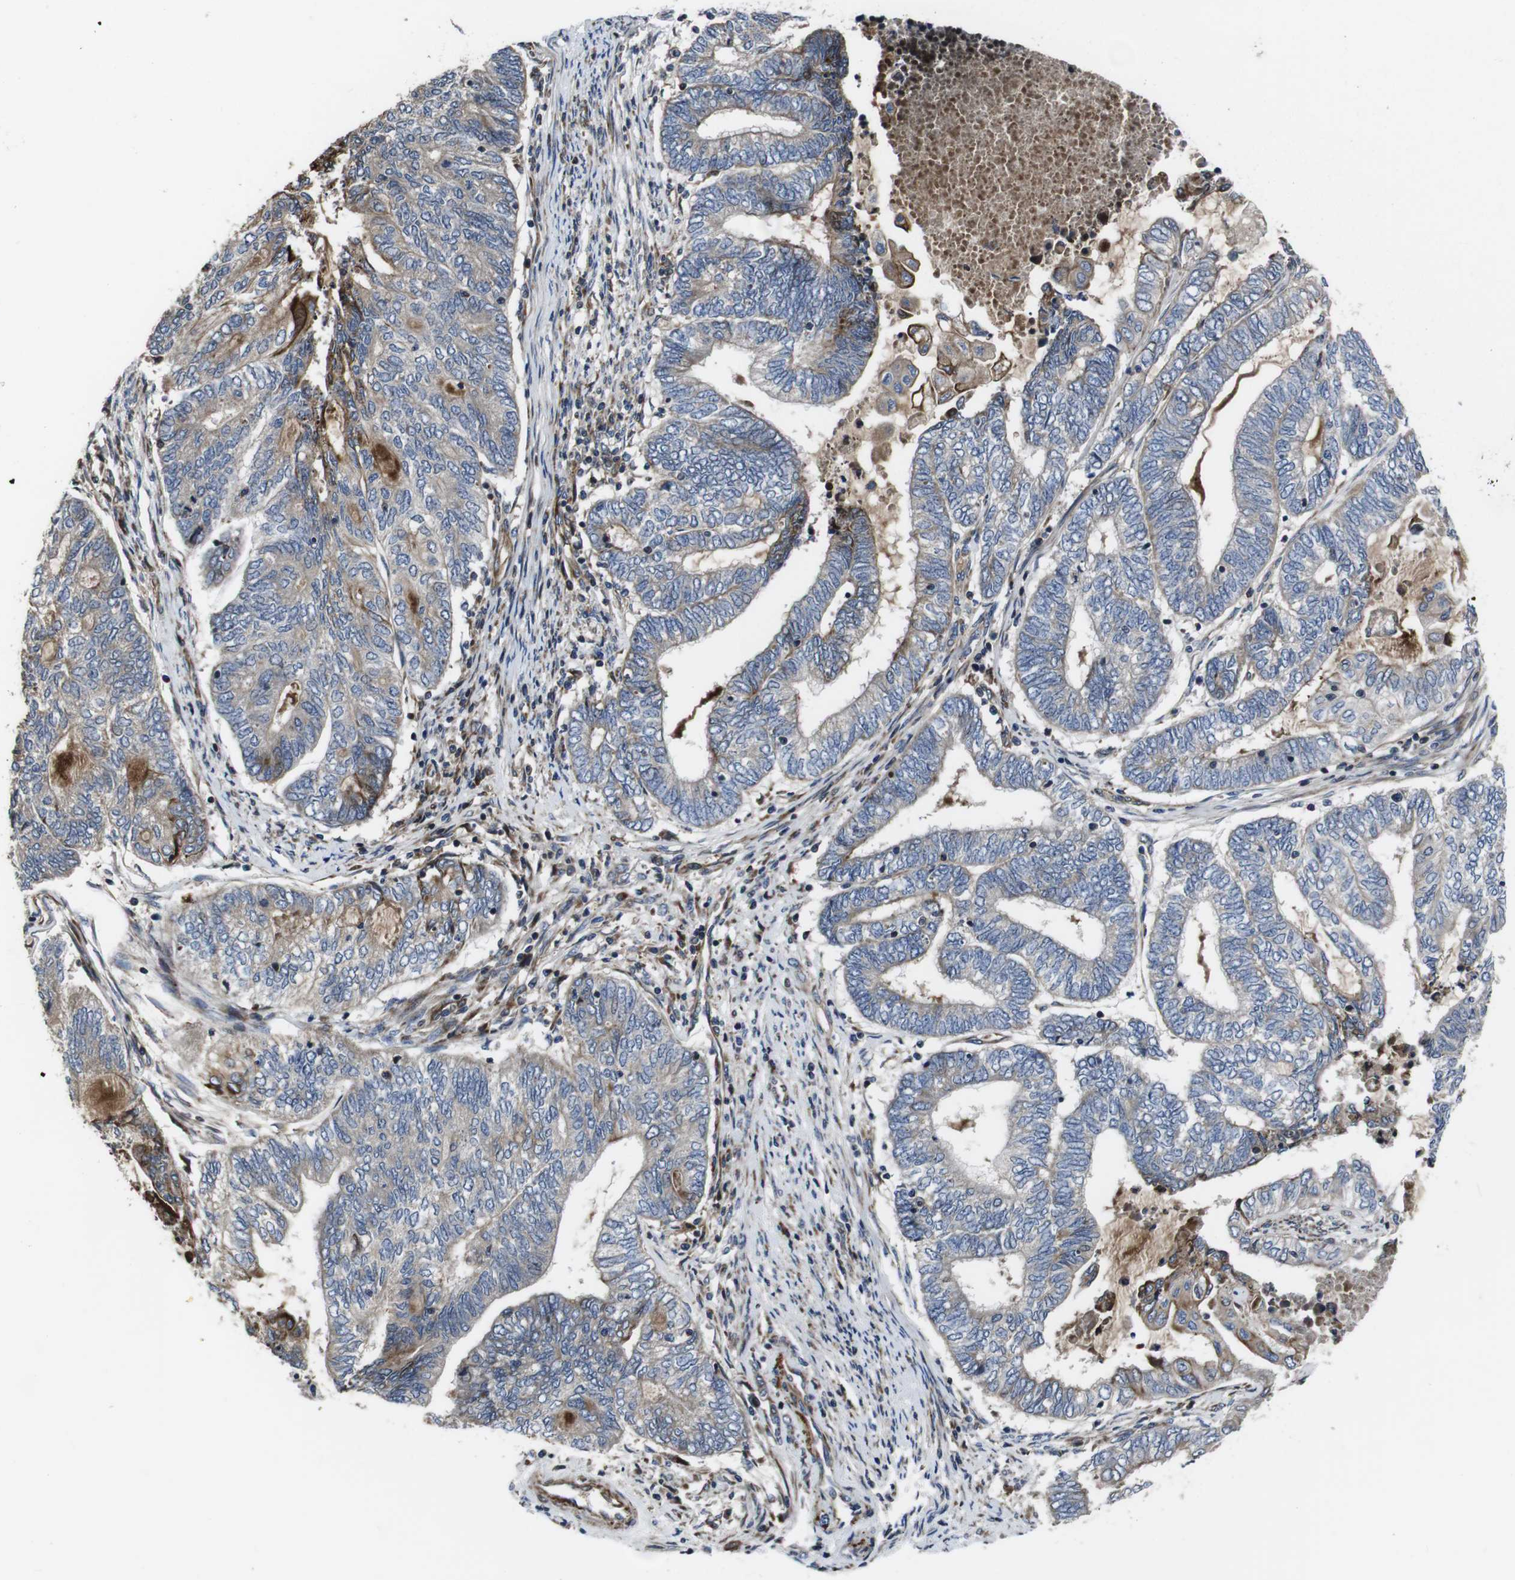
{"staining": {"intensity": "weak", "quantity": "25%-75%", "location": "cytoplasmic/membranous"}, "tissue": "endometrial cancer", "cell_type": "Tumor cells", "image_type": "cancer", "snomed": [{"axis": "morphology", "description": "Adenocarcinoma, NOS"}, {"axis": "topography", "description": "Uterus"}, {"axis": "topography", "description": "Endometrium"}], "caption": "Endometrial cancer was stained to show a protein in brown. There is low levels of weak cytoplasmic/membranous staining in approximately 25%-75% of tumor cells. (DAB = brown stain, brightfield microscopy at high magnification).", "gene": "SMYD3", "patient": {"sex": "female", "age": 70}}